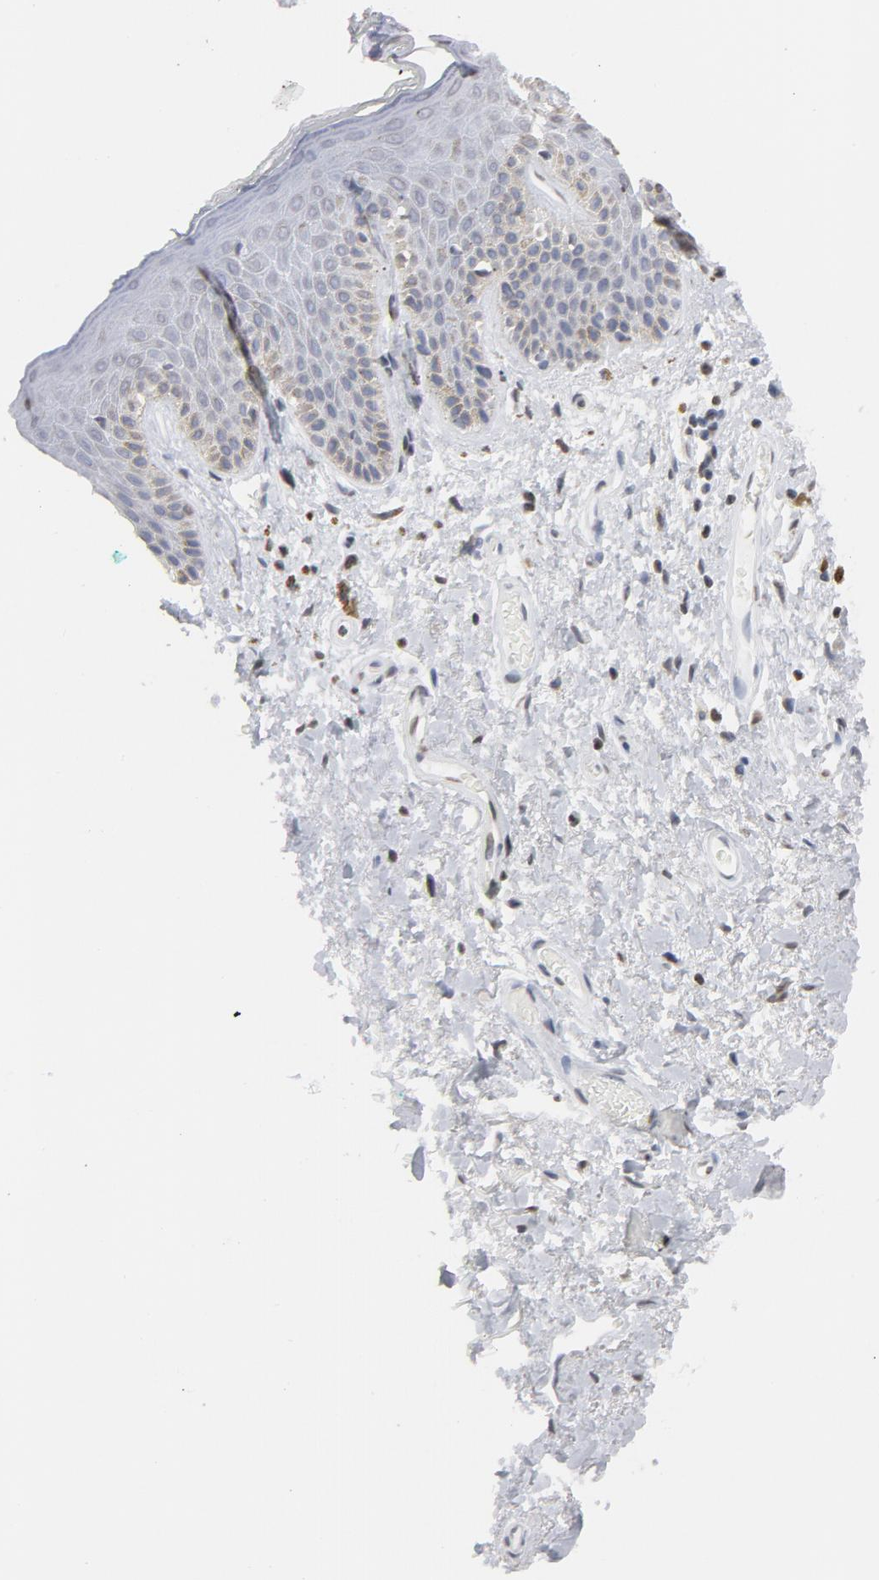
{"staining": {"intensity": "weak", "quantity": ">75%", "location": "nuclear"}, "tissue": "skin", "cell_type": "Epidermal cells", "image_type": "normal", "snomed": [{"axis": "morphology", "description": "Normal tissue, NOS"}, {"axis": "topography", "description": "Anal"}], "caption": "Immunohistochemical staining of unremarkable skin shows weak nuclear protein staining in approximately >75% of epidermal cells. (IHC, brightfield microscopy, high magnification).", "gene": "H2AC12", "patient": {"sex": "male", "age": 74}}